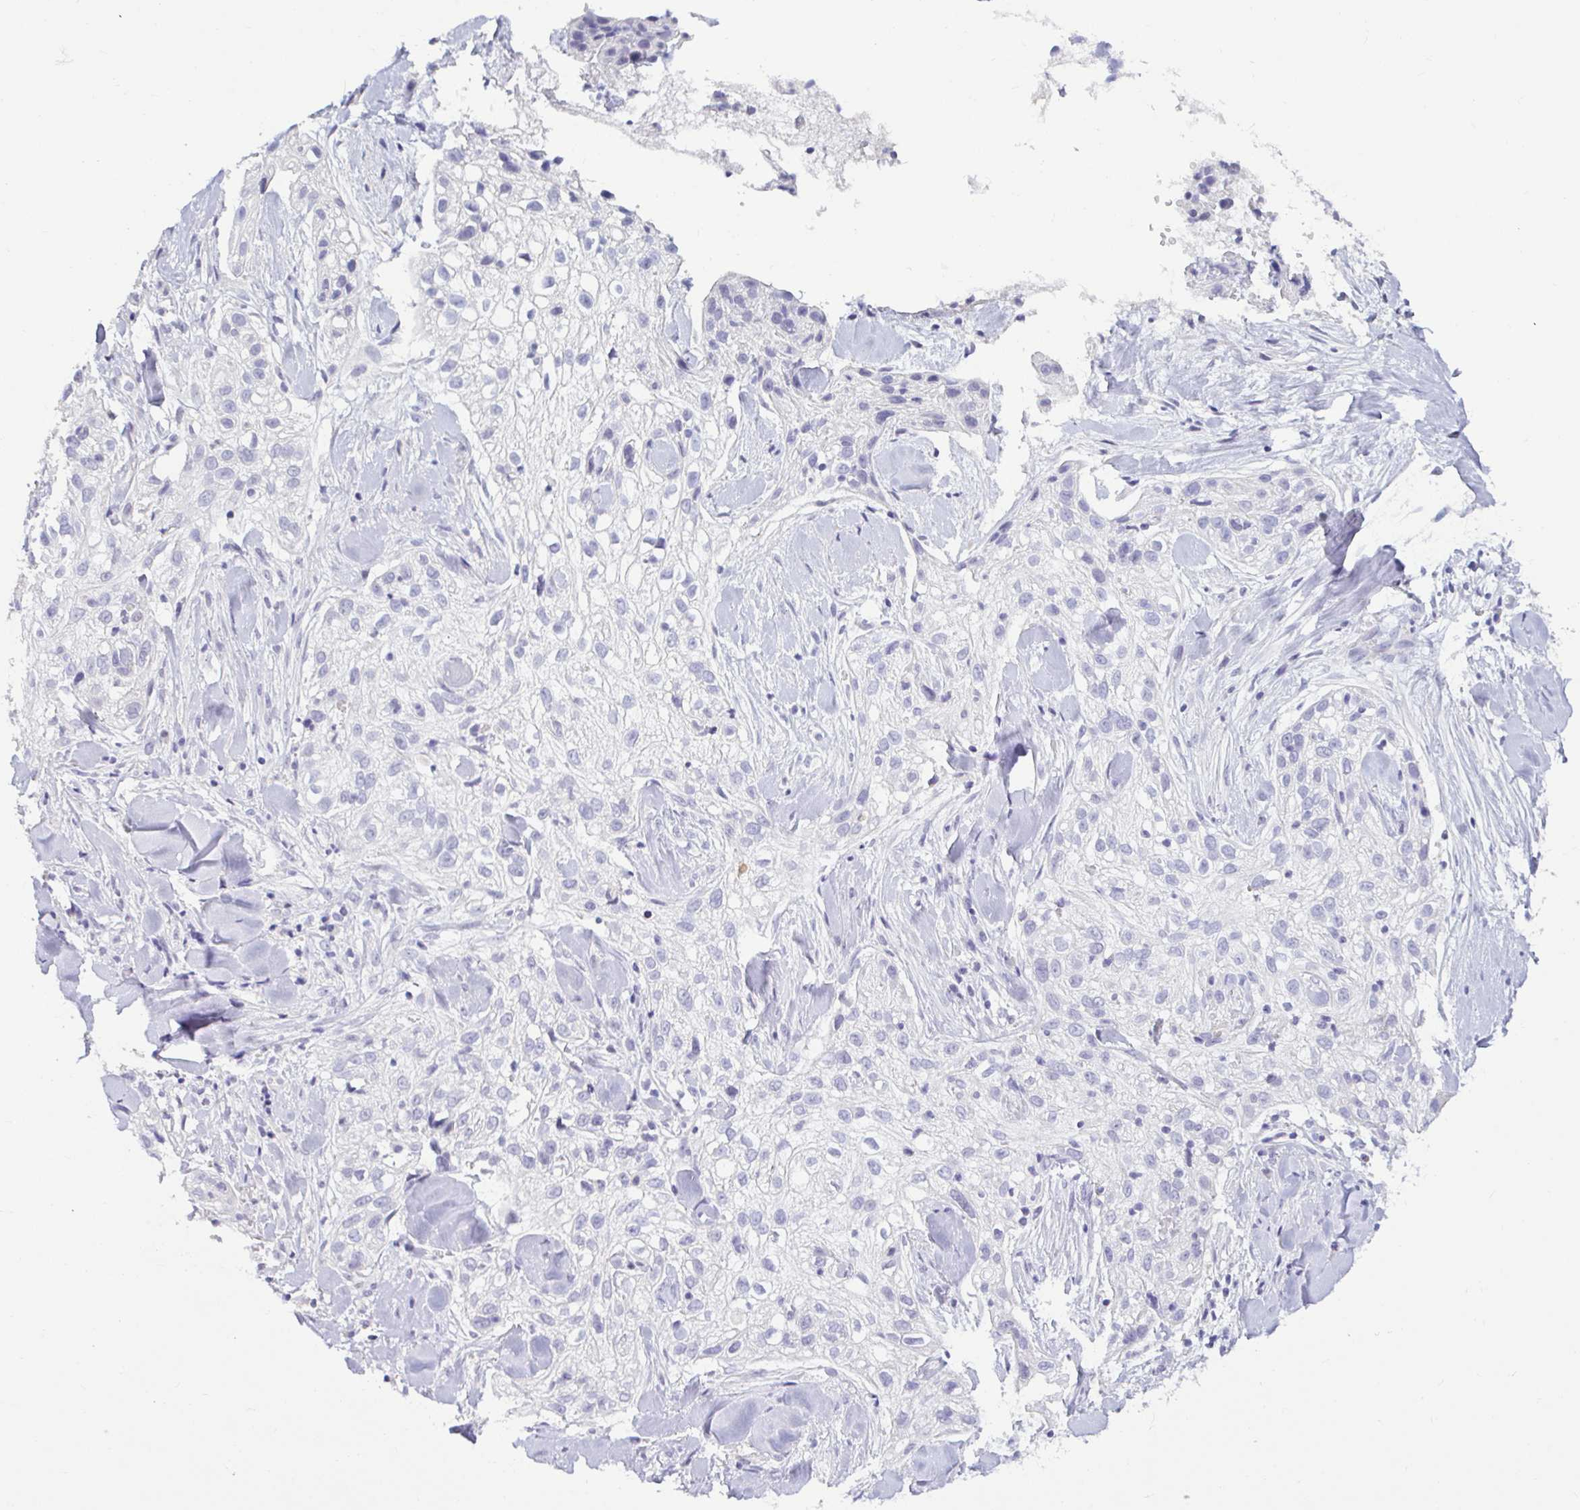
{"staining": {"intensity": "negative", "quantity": "none", "location": "none"}, "tissue": "skin cancer", "cell_type": "Tumor cells", "image_type": "cancer", "snomed": [{"axis": "morphology", "description": "Squamous cell carcinoma, NOS"}, {"axis": "topography", "description": "Skin"}], "caption": "IHC image of human skin squamous cell carcinoma stained for a protein (brown), which shows no staining in tumor cells.", "gene": "GSTM1", "patient": {"sex": "male", "age": 82}}